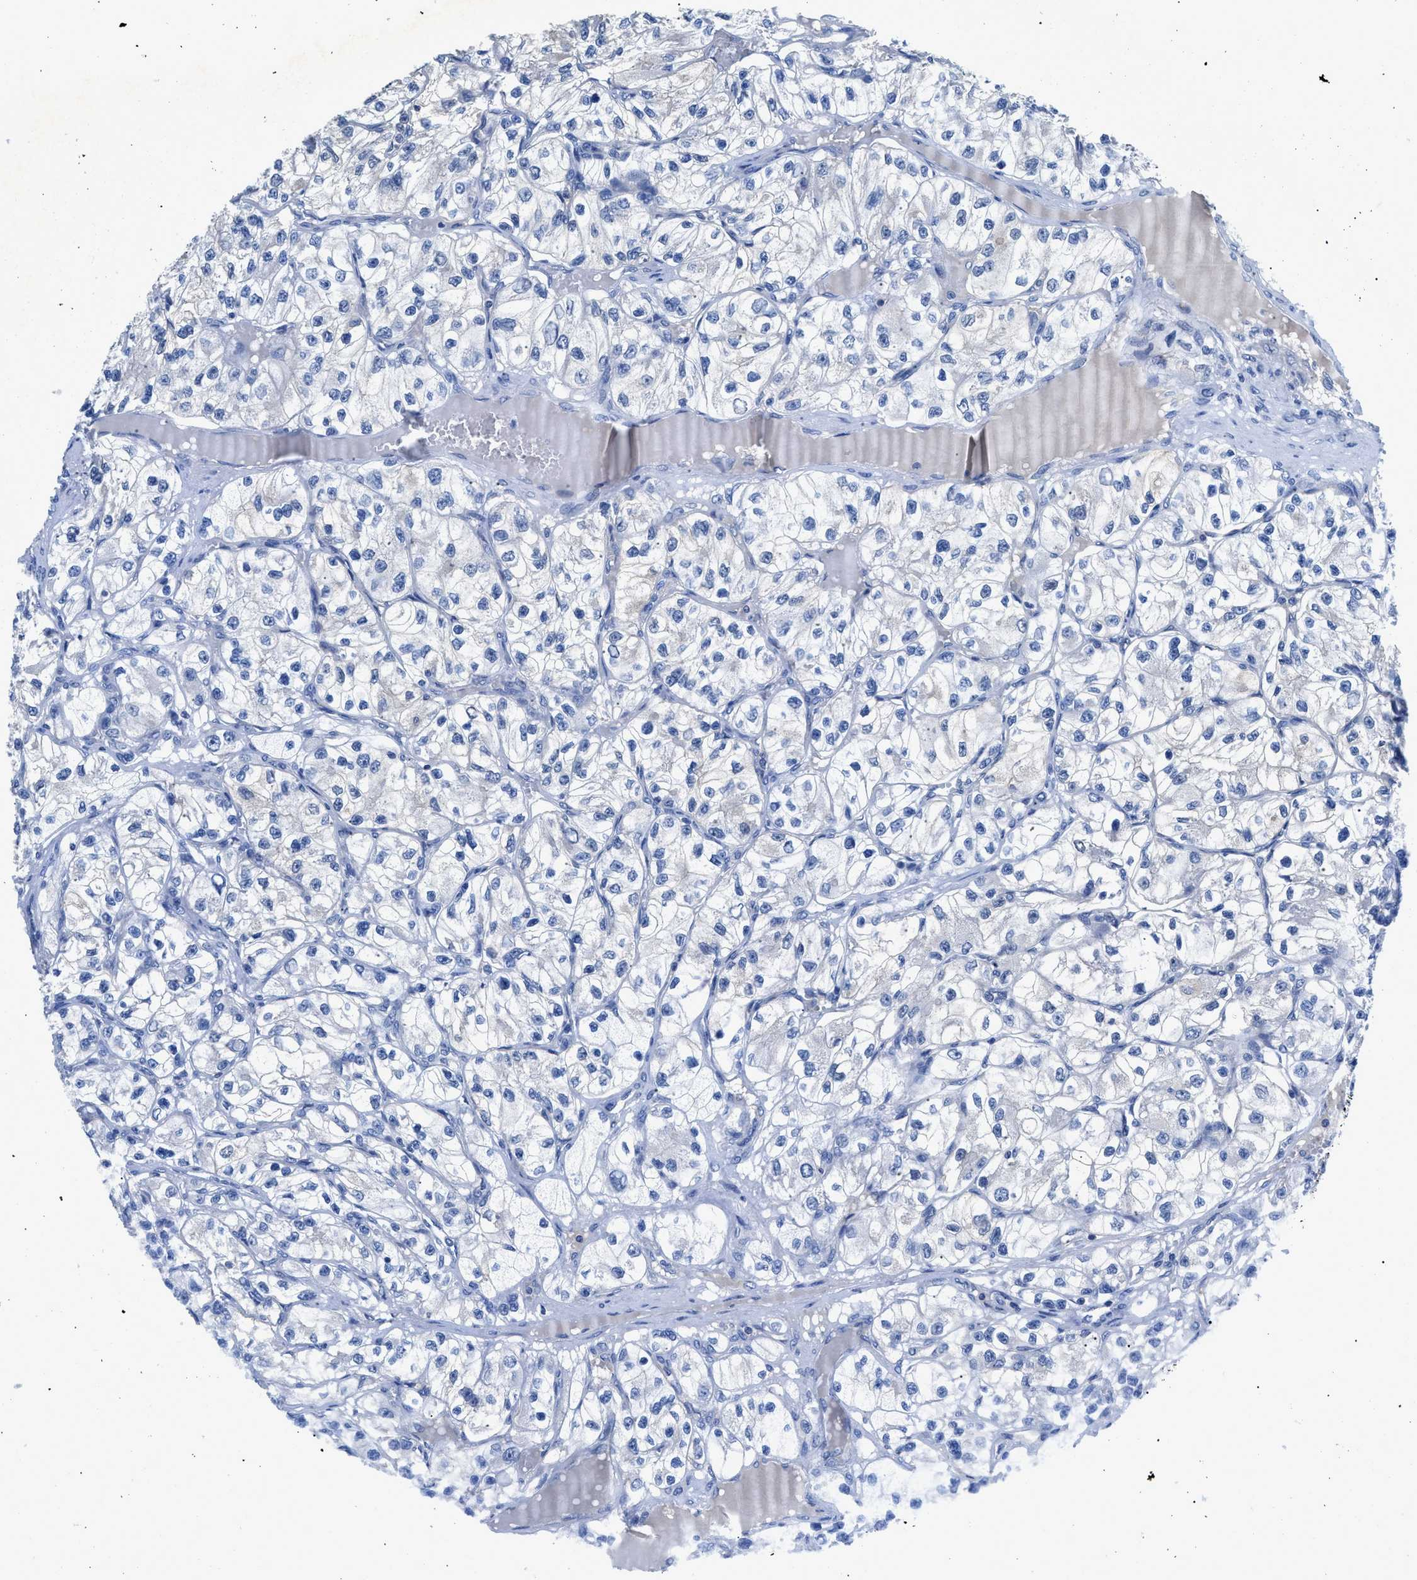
{"staining": {"intensity": "negative", "quantity": "none", "location": "none"}, "tissue": "renal cancer", "cell_type": "Tumor cells", "image_type": "cancer", "snomed": [{"axis": "morphology", "description": "Adenocarcinoma, NOS"}, {"axis": "topography", "description": "Kidney"}], "caption": "DAB immunohistochemical staining of human renal cancer (adenocarcinoma) displays no significant positivity in tumor cells. (DAB IHC visualized using brightfield microscopy, high magnification).", "gene": "SLC10A6", "patient": {"sex": "female", "age": 57}}